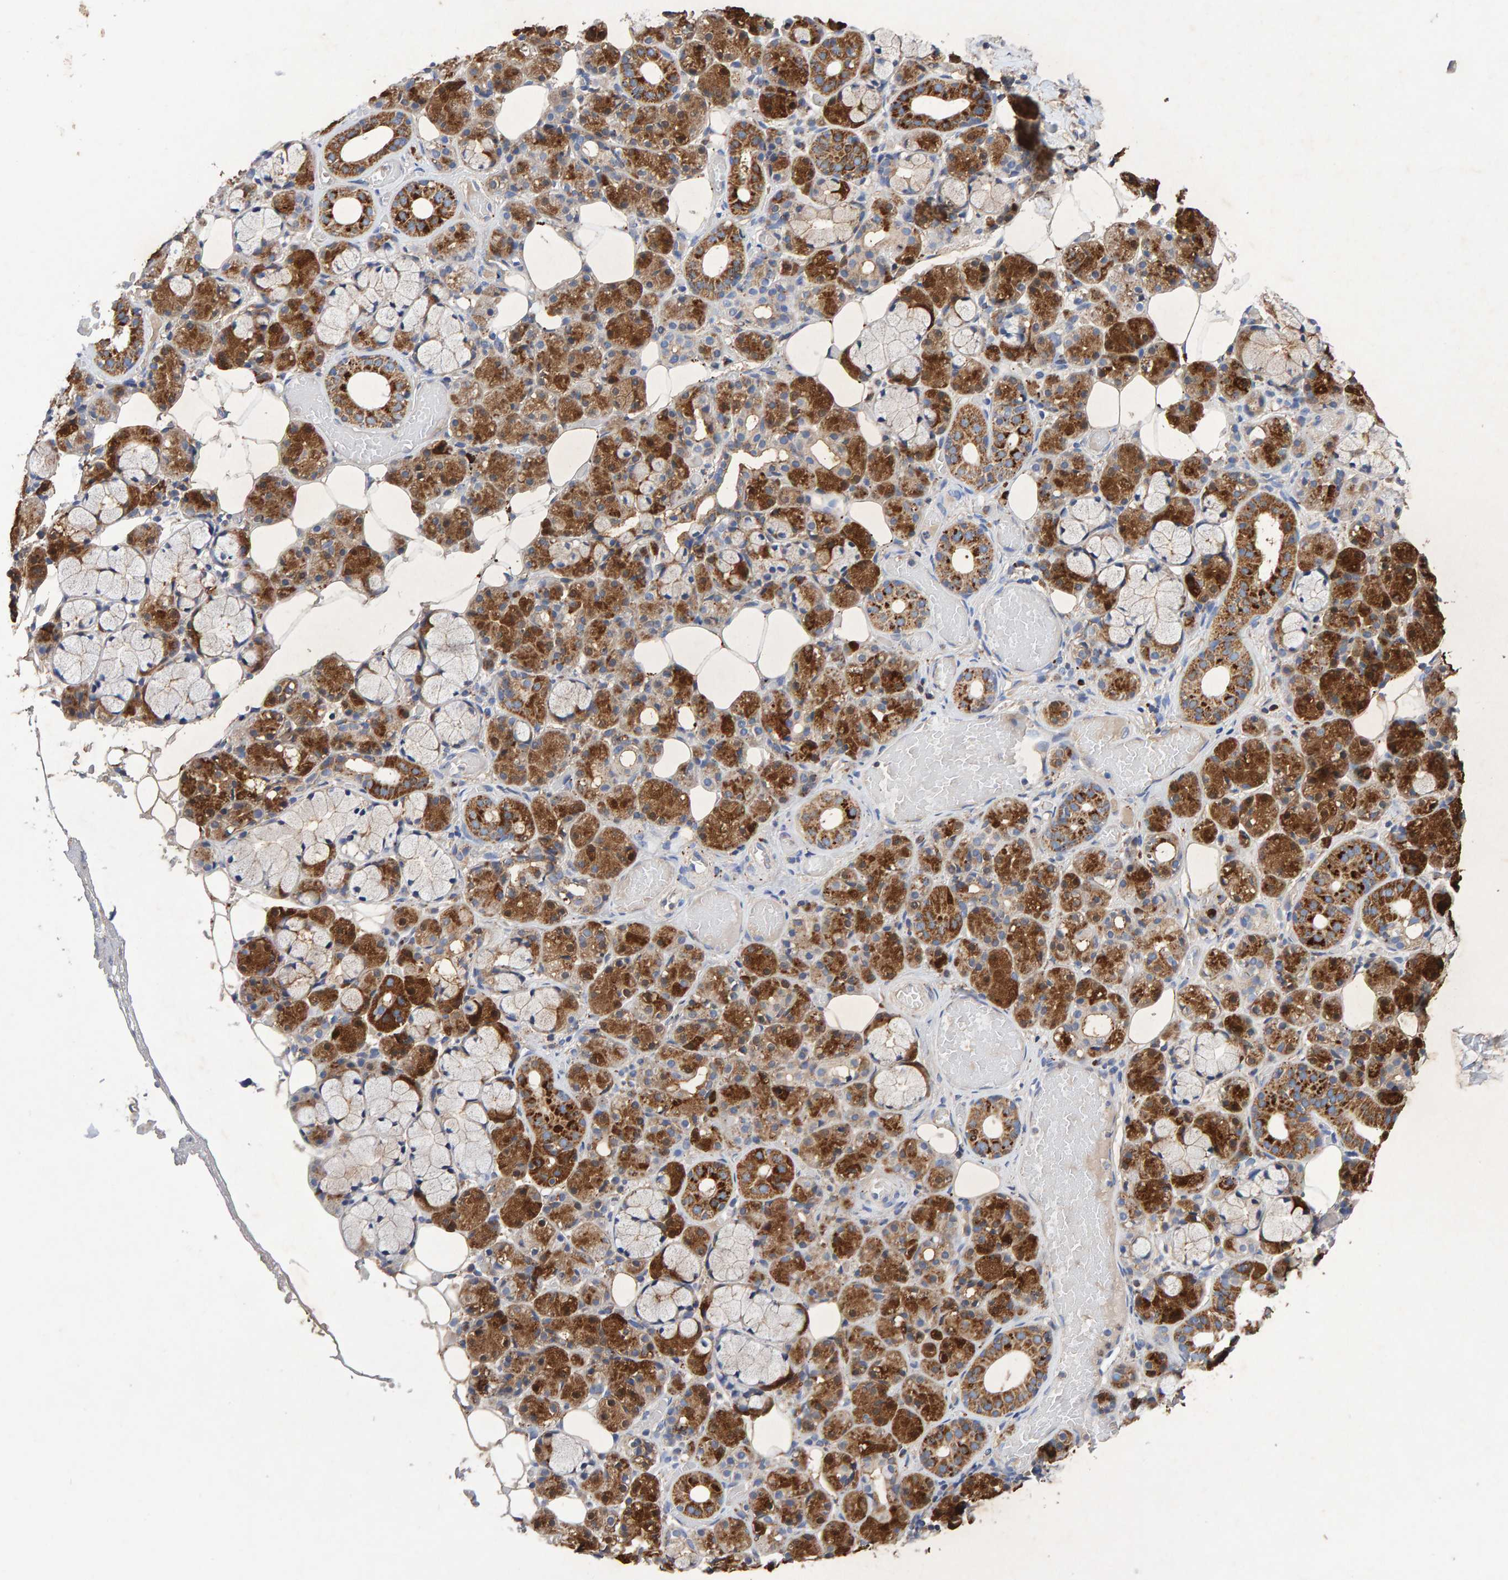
{"staining": {"intensity": "moderate", "quantity": "25%-75%", "location": "cytoplasmic/membranous"}, "tissue": "salivary gland", "cell_type": "Glandular cells", "image_type": "normal", "snomed": [{"axis": "morphology", "description": "Normal tissue, NOS"}, {"axis": "topography", "description": "Salivary gland"}], "caption": "Immunohistochemical staining of unremarkable salivary gland displays 25%-75% levels of moderate cytoplasmic/membranous protein positivity in about 25%-75% of glandular cells.", "gene": "EFR3A", "patient": {"sex": "male", "age": 63}}